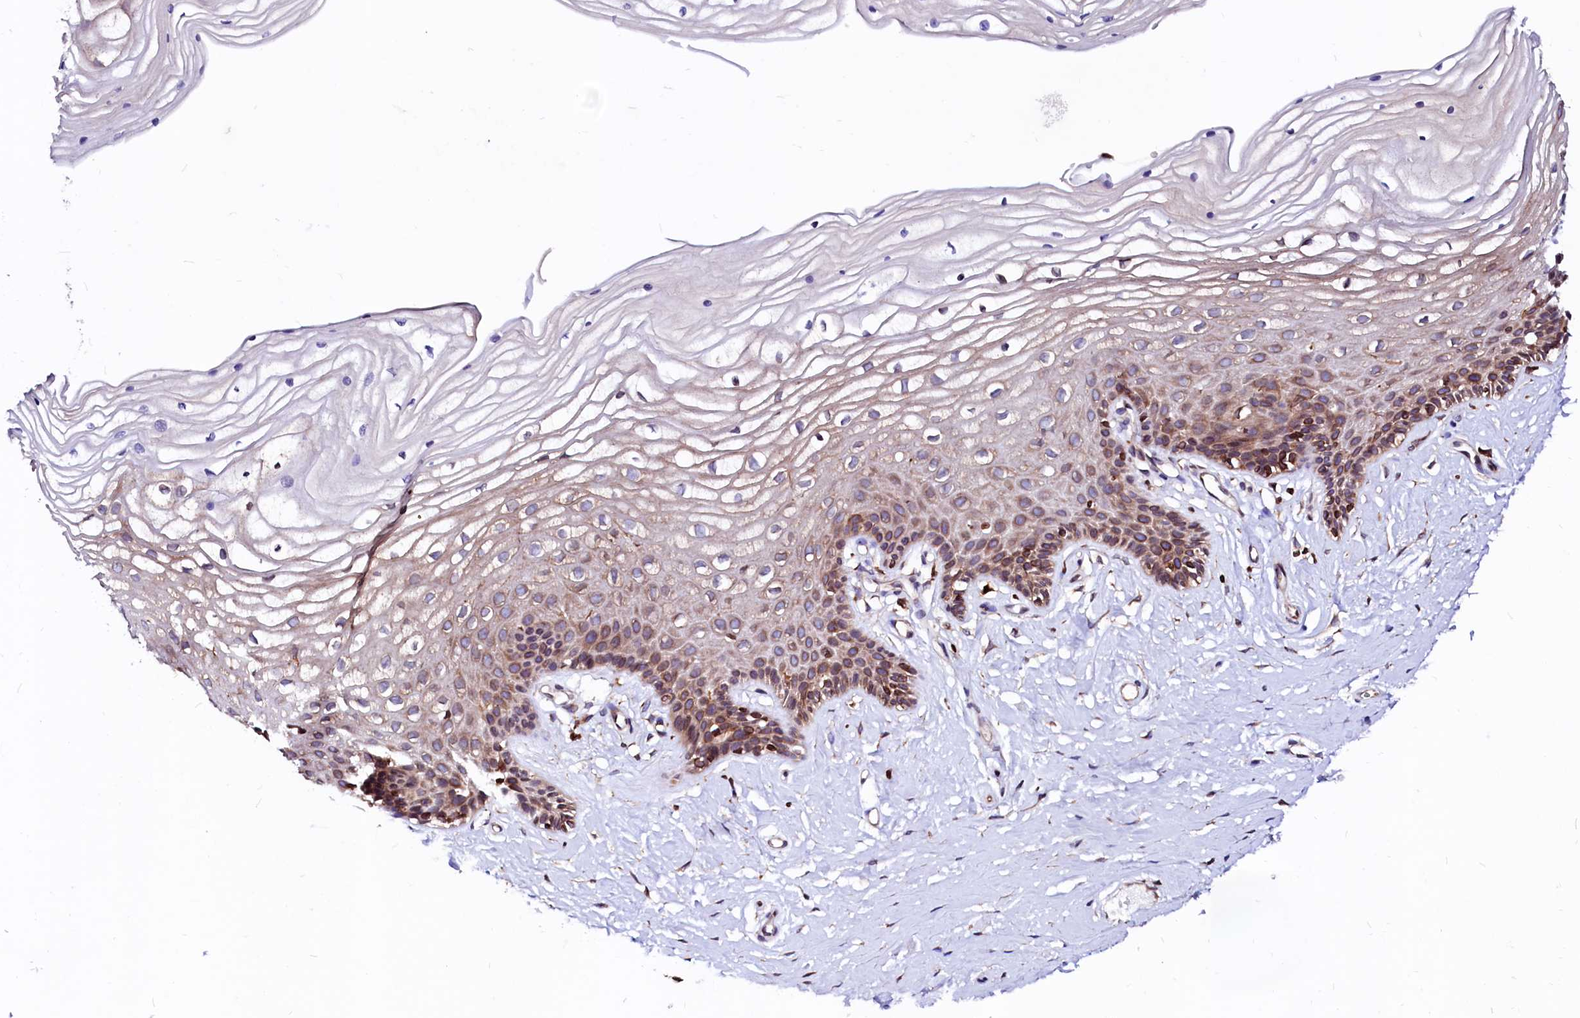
{"staining": {"intensity": "moderate", "quantity": ">75%", "location": "cytoplasmic/membranous"}, "tissue": "vagina", "cell_type": "Squamous epithelial cells", "image_type": "normal", "snomed": [{"axis": "morphology", "description": "Normal tissue, NOS"}, {"axis": "topography", "description": "Vagina"}, {"axis": "topography", "description": "Cervix"}], "caption": "The image exhibits staining of normal vagina, revealing moderate cytoplasmic/membranous protein expression (brown color) within squamous epithelial cells. (DAB = brown stain, brightfield microscopy at high magnification).", "gene": "DERL1", "patient": {"sex": "female", "age": 40}}